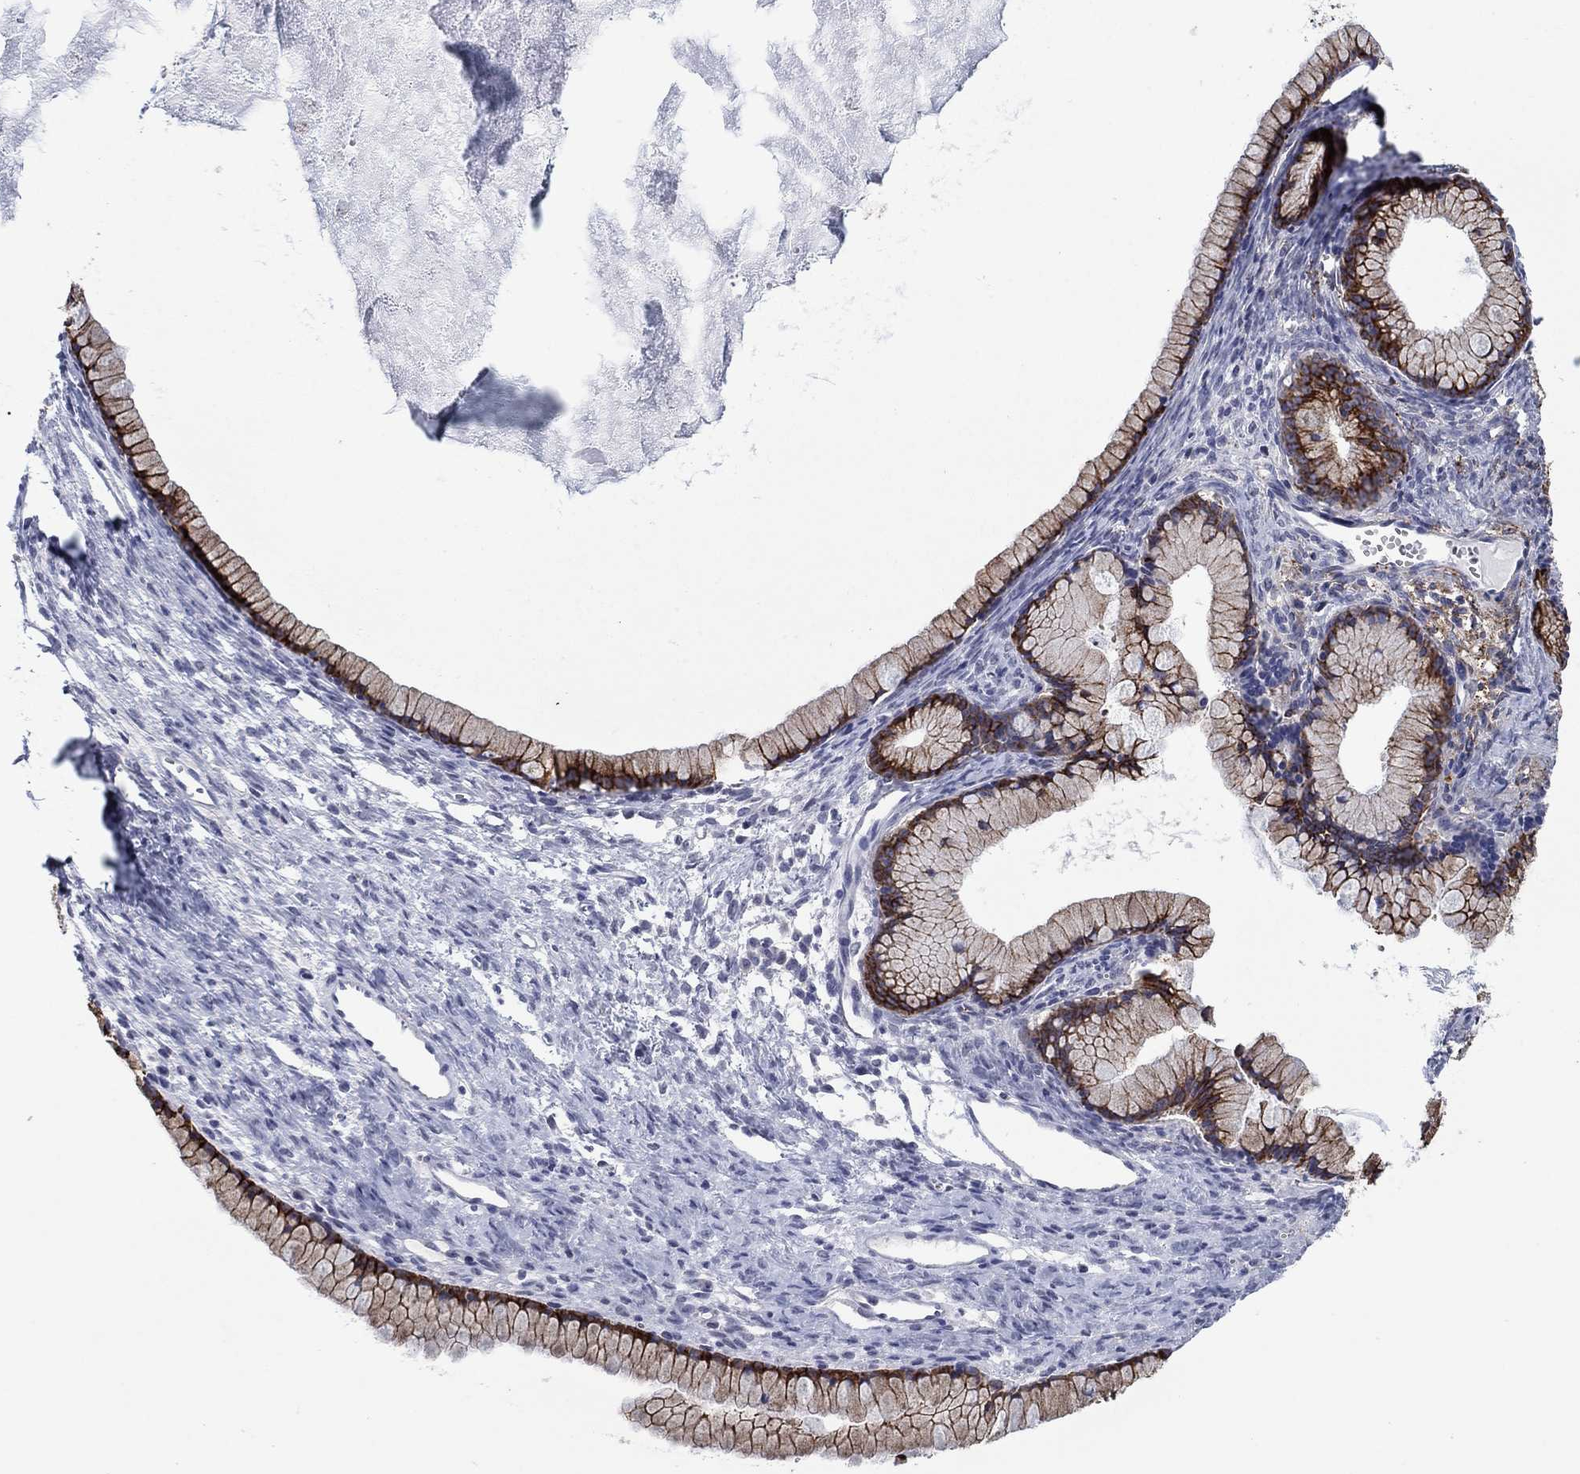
{"staining": {"intensity": "moderate", "quantity": ">75%", "location": "cytoplasmic/membranous"}, "tissue": "ovarian cancer", "cell_type": "Tumor cells", "image_type": "cancer", "snomed": [{"axis": "morphology", "description": "Cystadenocarcinoma, mucinous, NOS"}, {"axis": "topography", "description": "Ovary"}], "caption": "Protein expression analysis of human ovarian cancer (mucinous cystadenocarcinoma) reveals moderate cytoplasmic/membranous staining in approximately >75% of tumor cells. (DAB (3,3'-diaminobenzidine) IHC, brown staining for protein, blue staining for nuclei).", "gene": "SDC1", "patient": {"sex": "female", "age": 41}}